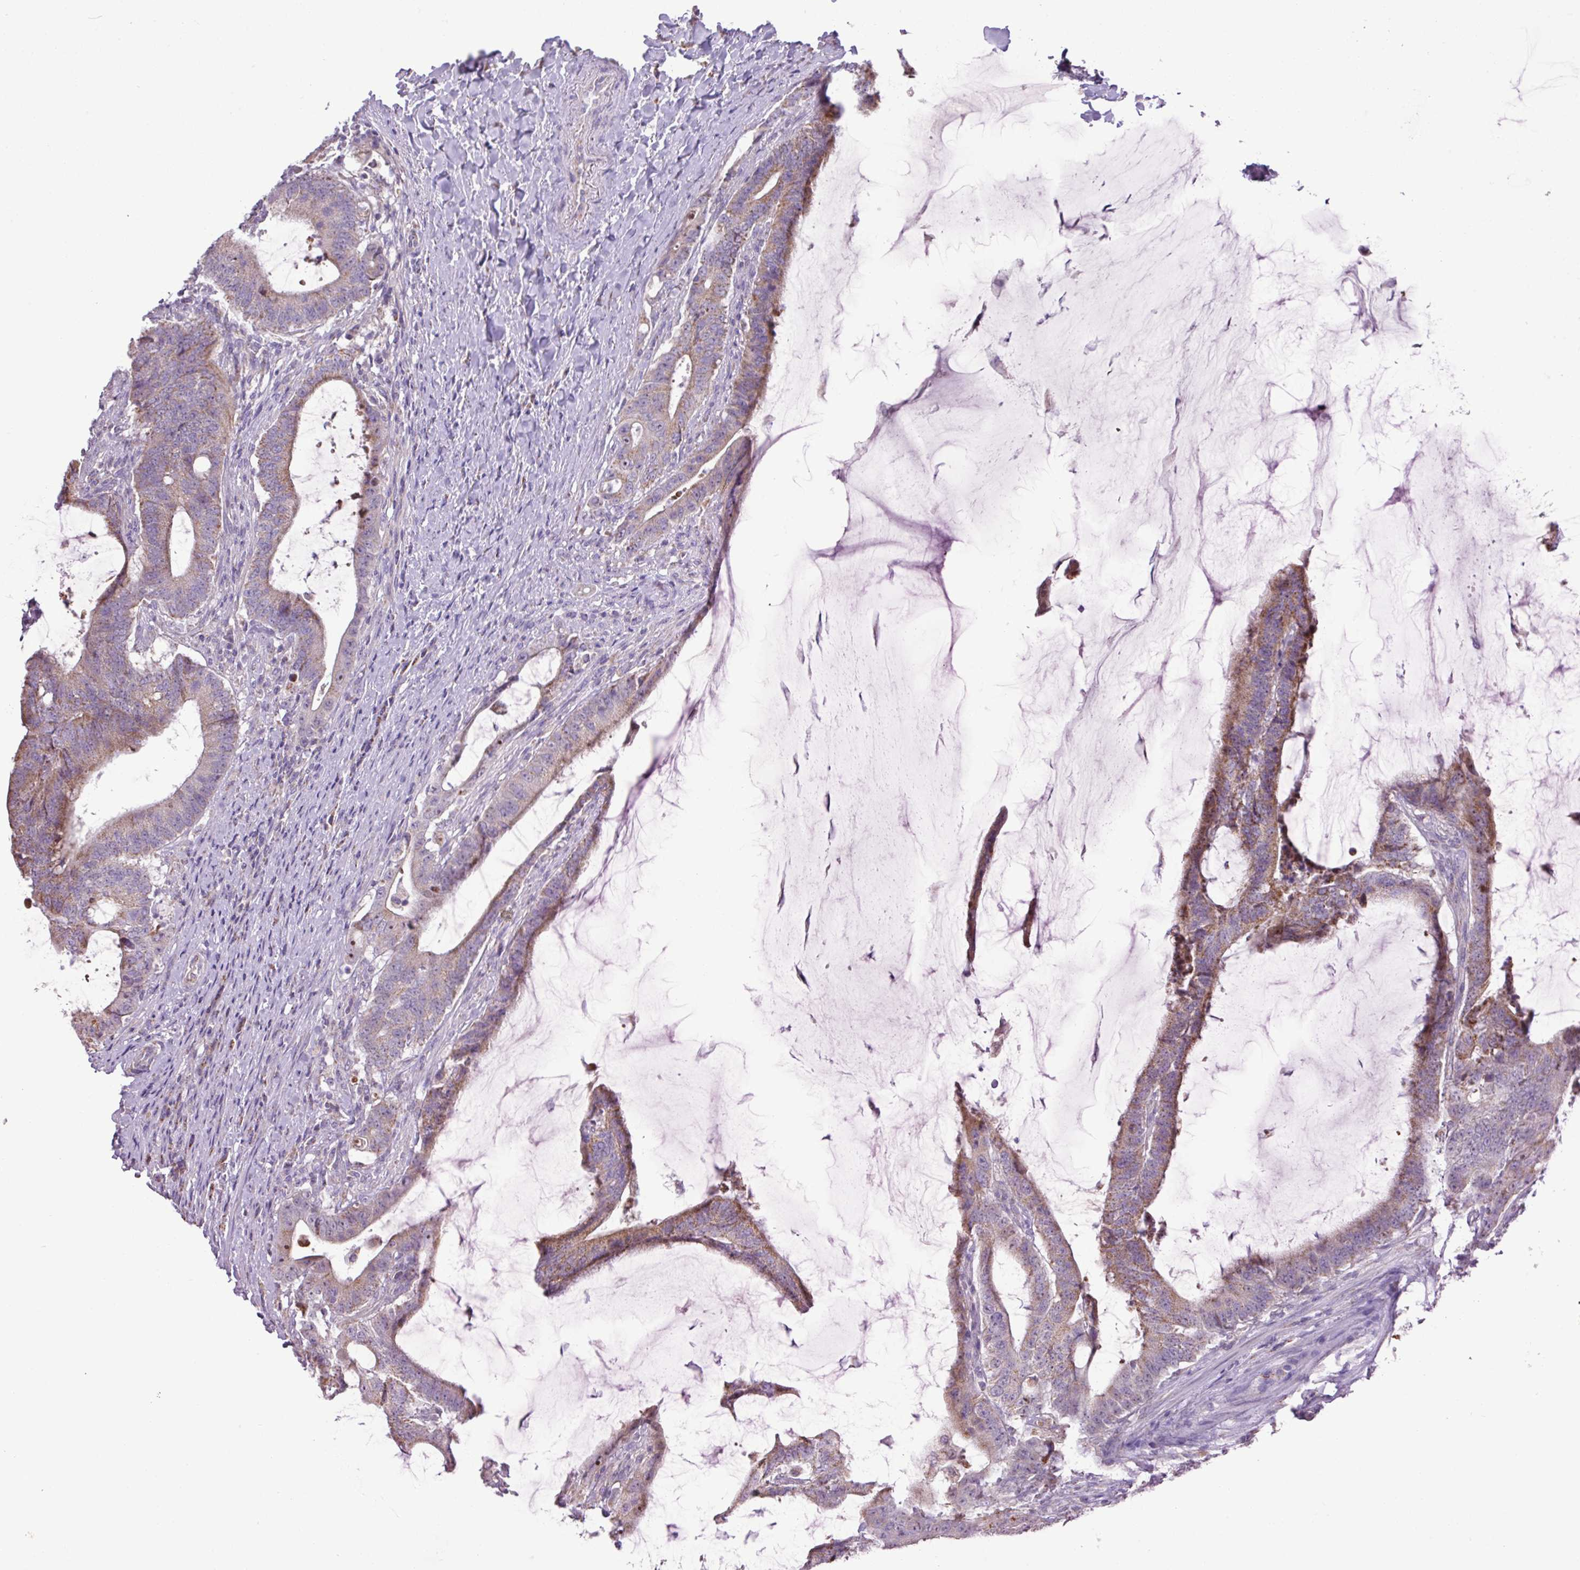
{"staining": {"intensity": "weak", "quantity": "25%-75%", "location": "cytoplasmic/membranous"}, "tissue": "colorectal cancer", "cell_type": "Tumor cells", "image_type": "cancer", "snomed": [{"axis": "morphology", "description": "Adenocarcinoma, NOS"}, {"axis": "topography", "description": "Colon"}], "caption": "Protein staining by IHC shows weak cytoplasmic/membranous expression in about 25%-75% of tumor cells in colorectal cancer.", "gene": "MT-ND4", "patient": {"sex": "female", "age": 43}}